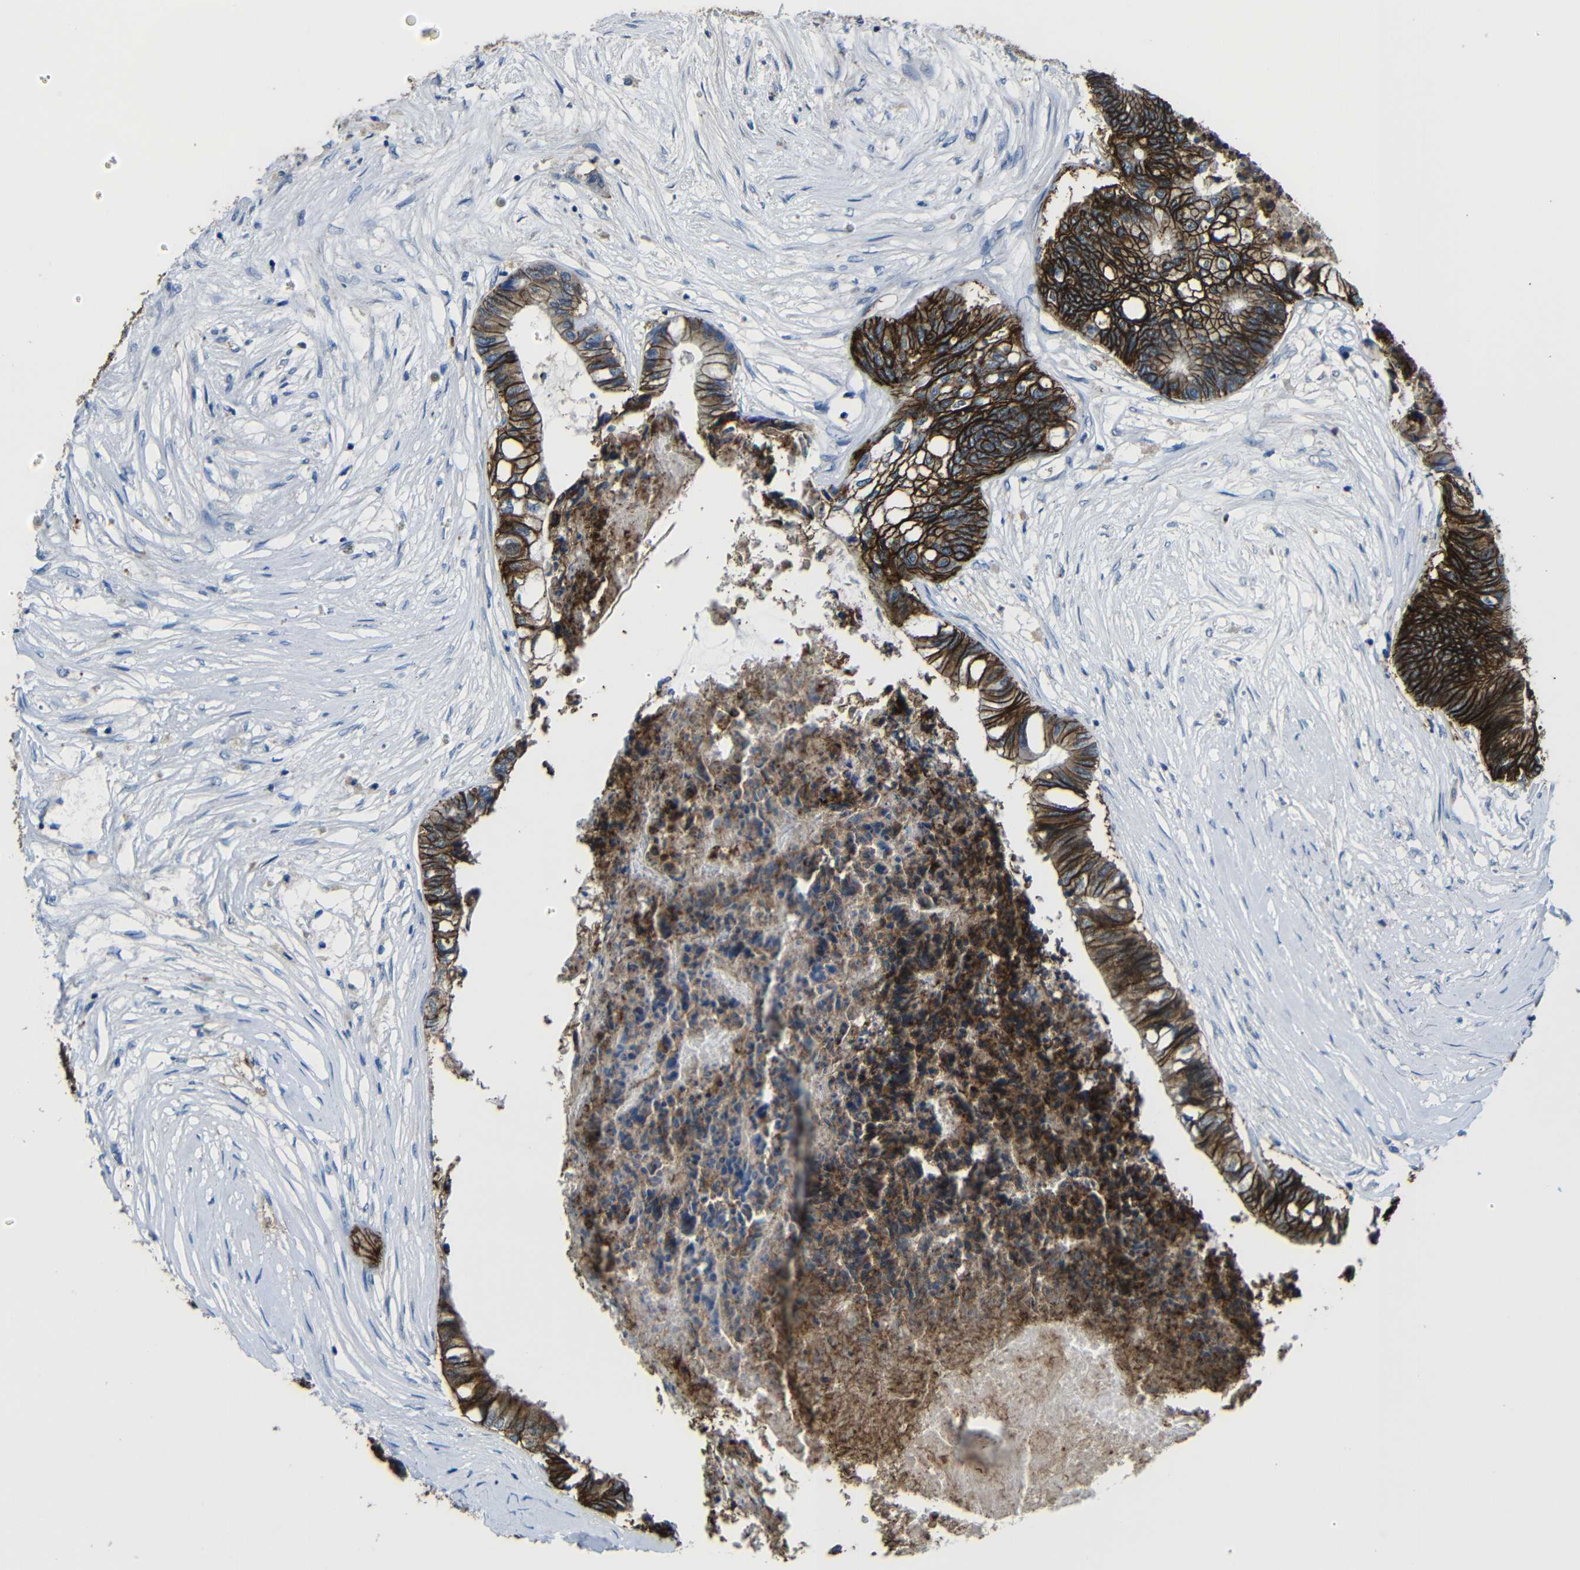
{"staining": {"intensity": "strong", "quantity": ">75%", "location": "cytoplasmic/membranous"}, "tissue": "colorectal cancer", "cell_type": "Tumor cells", "image_type": "cancer", "snomed": [{"axis": "morphology", "description": "Adenocarcinoma, NOS"}, {"axis": "topography", "description": "Rectum"}], "caption": "There is high levels of strong cytoplasmic/membranous positivity in tumor cells of adenocarcinoma (colorectal), as demonstrated by immunohistochemical staining (brown color).", "gene": "ZNF90", "patient": {"sex": "male", "age": 63}}